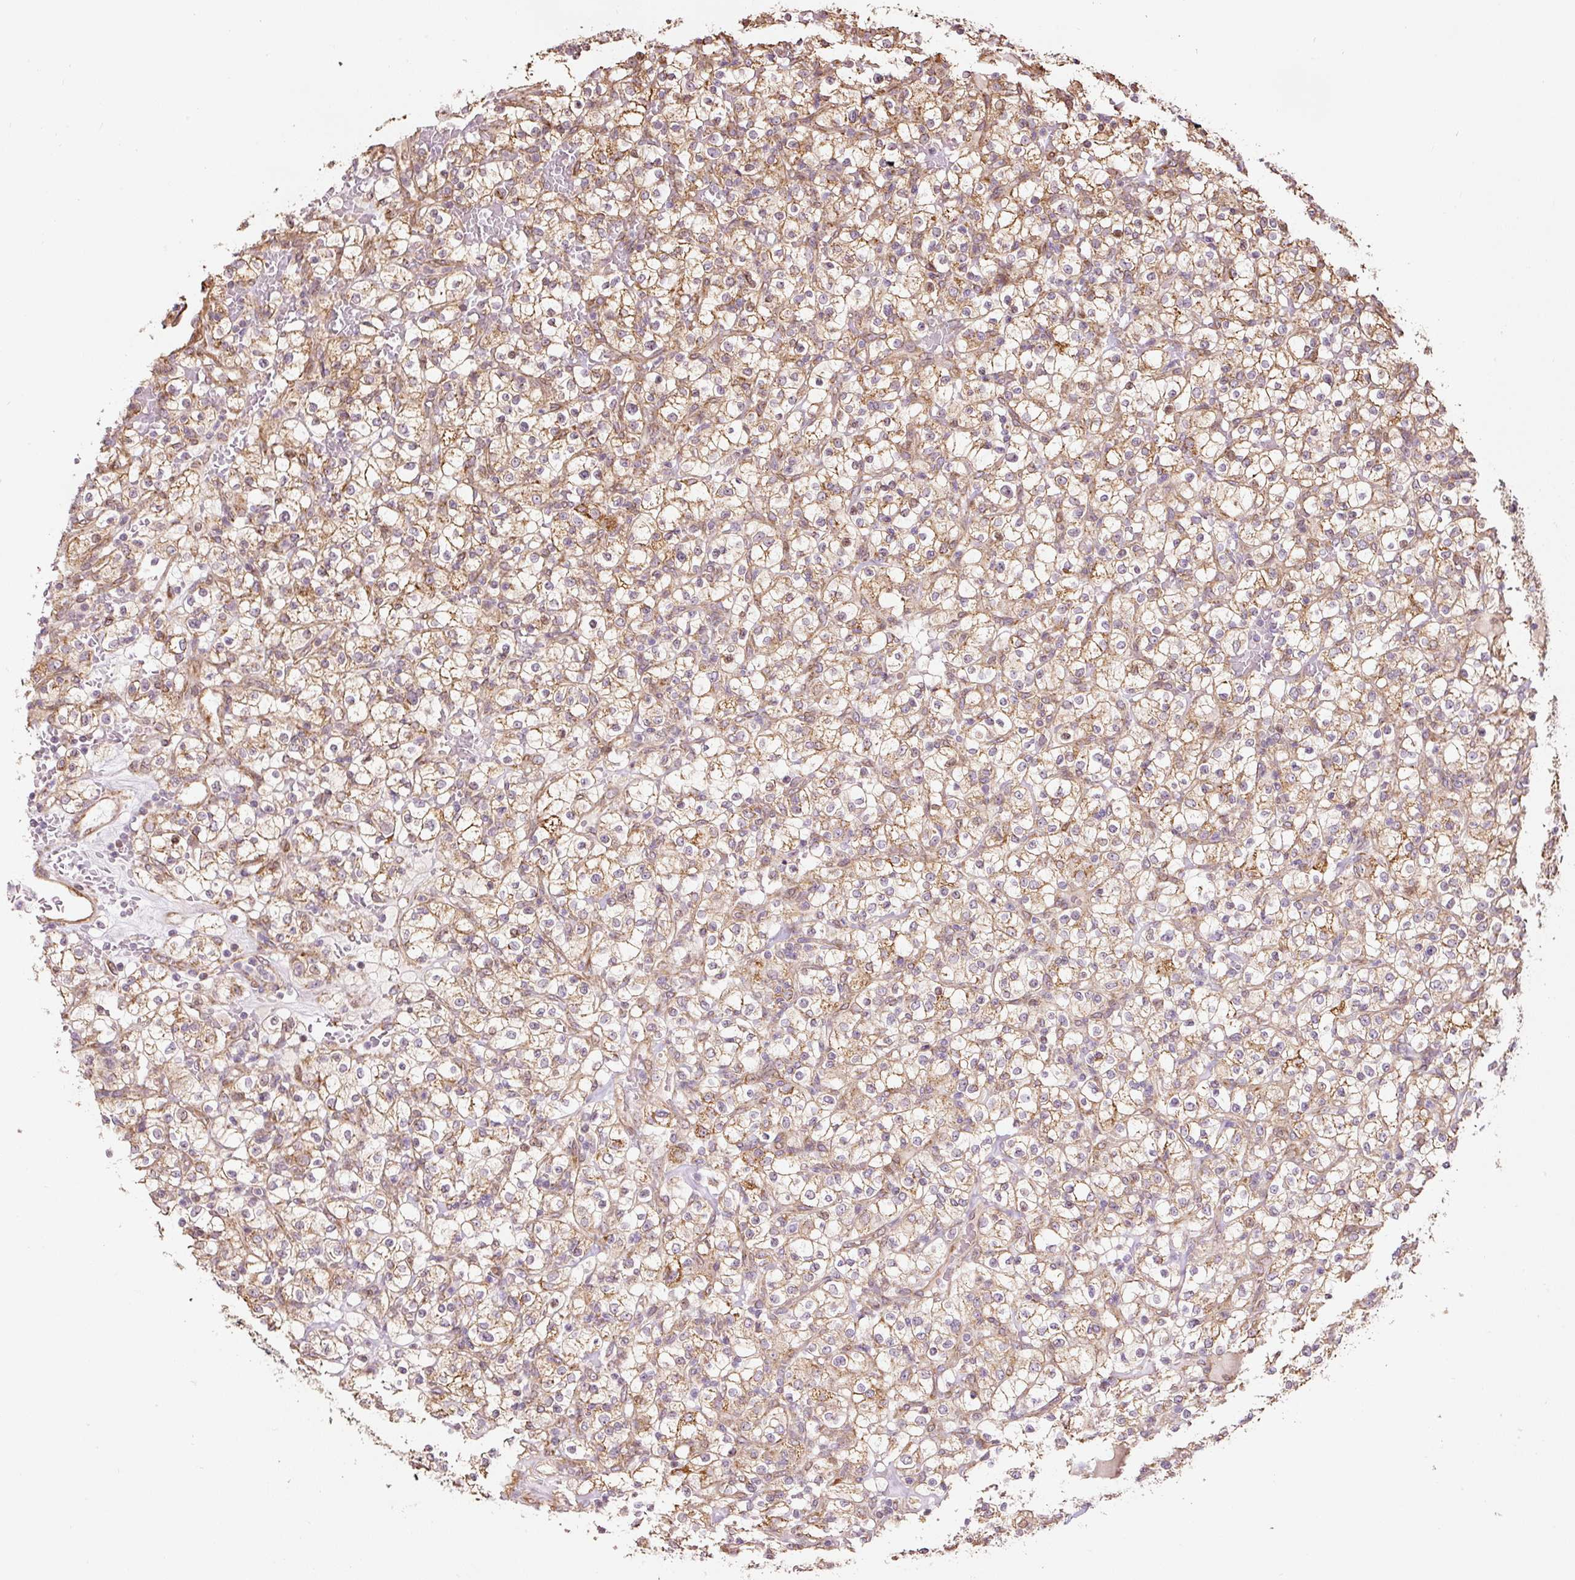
{"staining": {"intensity": "moderate", "quantity": ">75%", "location": "cytoplasmic/membranous"}, "tissue": "renal cancer", "cell_type": "Tumor cells", "image_type": "cancer", "snomed": [{"axis": "morphology", "description": "Normal tissue, NOS"}, {"axis": "morphology", "description": "Adenocarcinoma, NOS"}, {"axis": "topography", "description": "Kidney"}], "caption": "Immunohistochemistry (IHC) histopathology image of human renal cancer stained for a protein (brown), which reveals medium levels of moderate cytoplasmic/membranous positivity in about >75% of tumor cells.", "gene": "ETF1", "patient": {"sex": "female", "age": 72}}